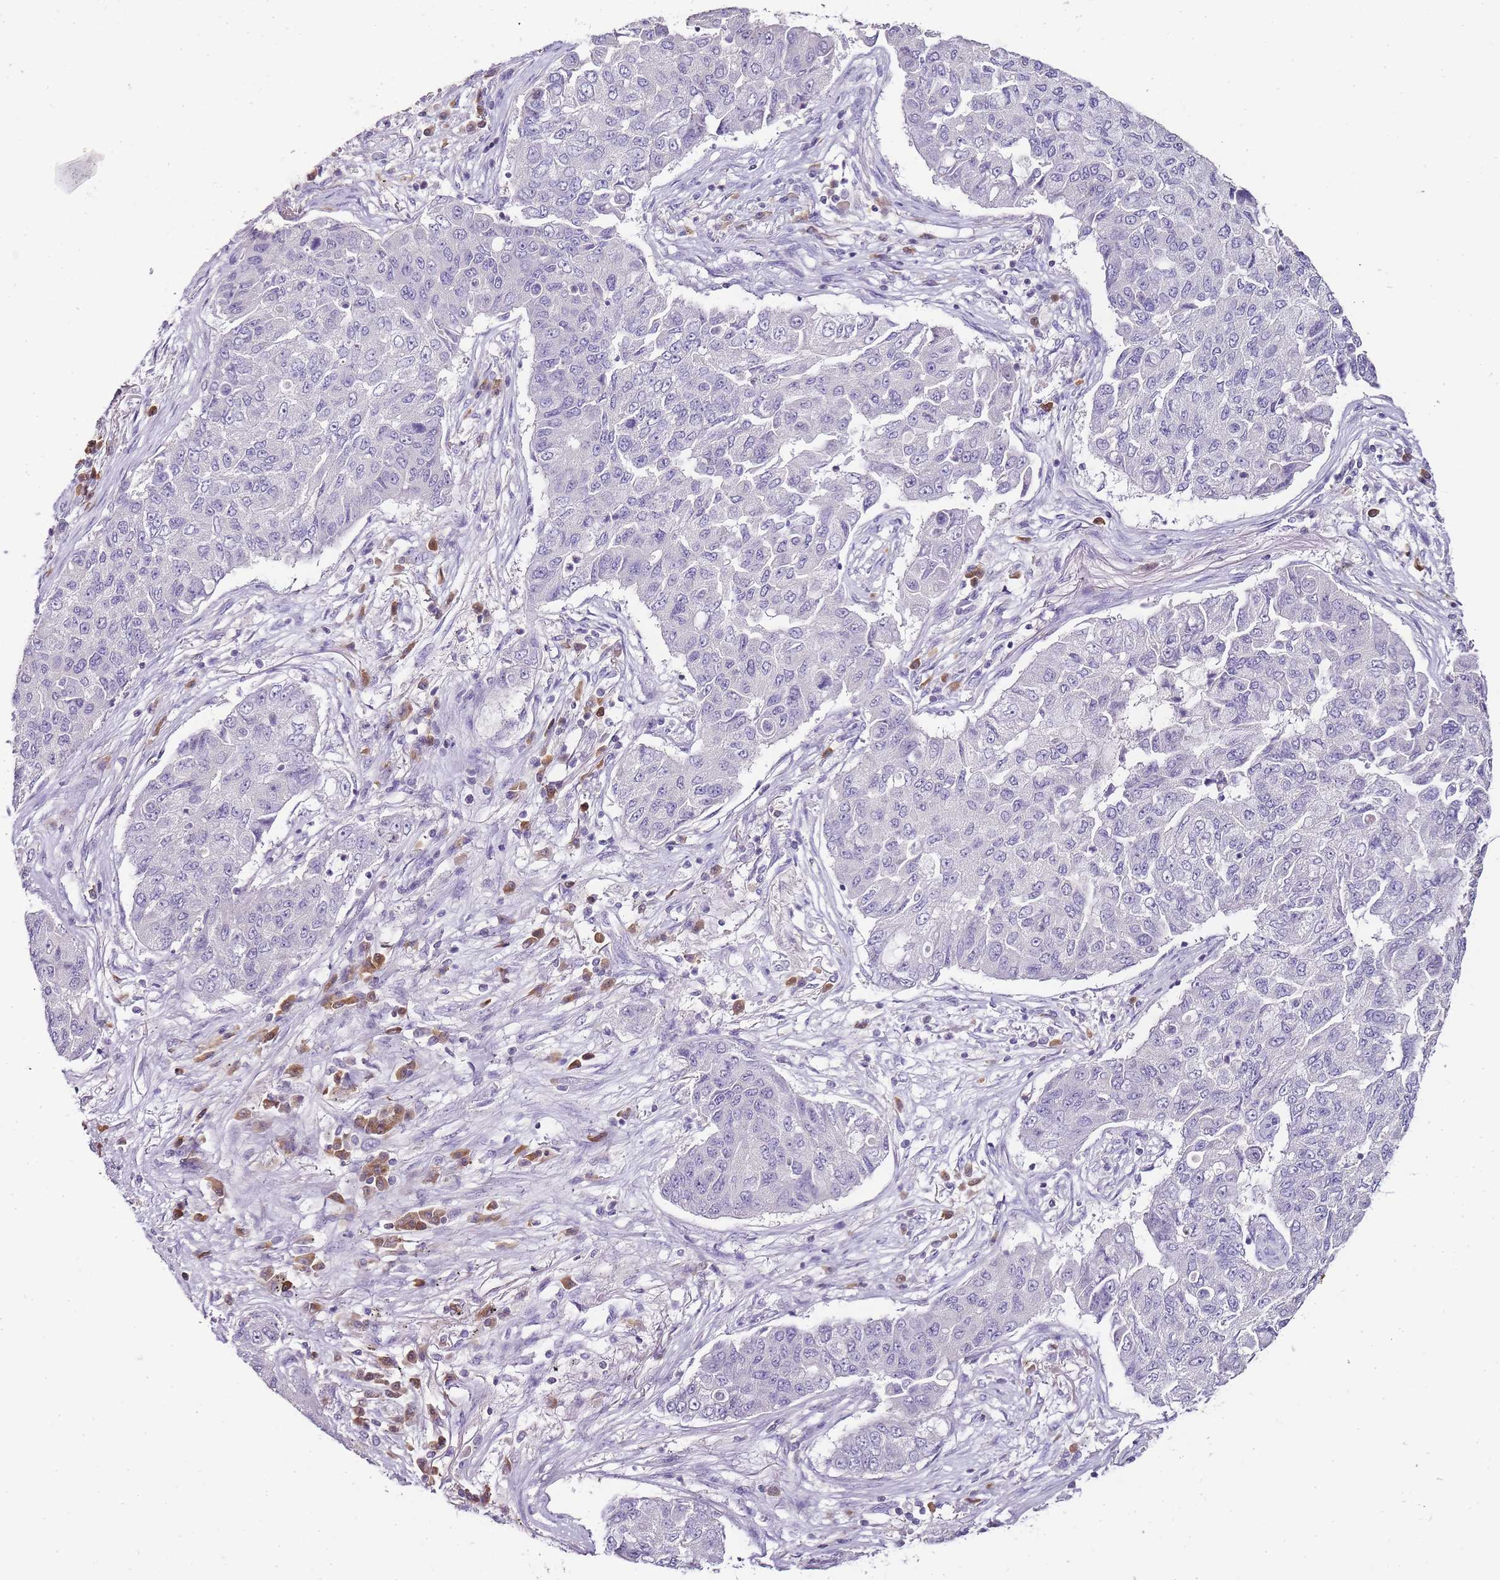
{"staining": {"intensity": "negative", "quantity": "none", "location": "none"}, "tissue": "lung cancer", "cell_type": "Tumor cells", "image_type": "cancer", "snomed": [{"axis": "morphology", "description": "Squamous cell carcinoma, NOS"}, {"axis": "topography", "description": "Lung"}], "caption": "Immunohistochemistry (IHC) photomicrograph of human lung cancer stained for a protein (brown), which demonstrates no positivity in tumor cells.", "gene": "ZBP1", "patient": {"sex": "male", "age": 74}}